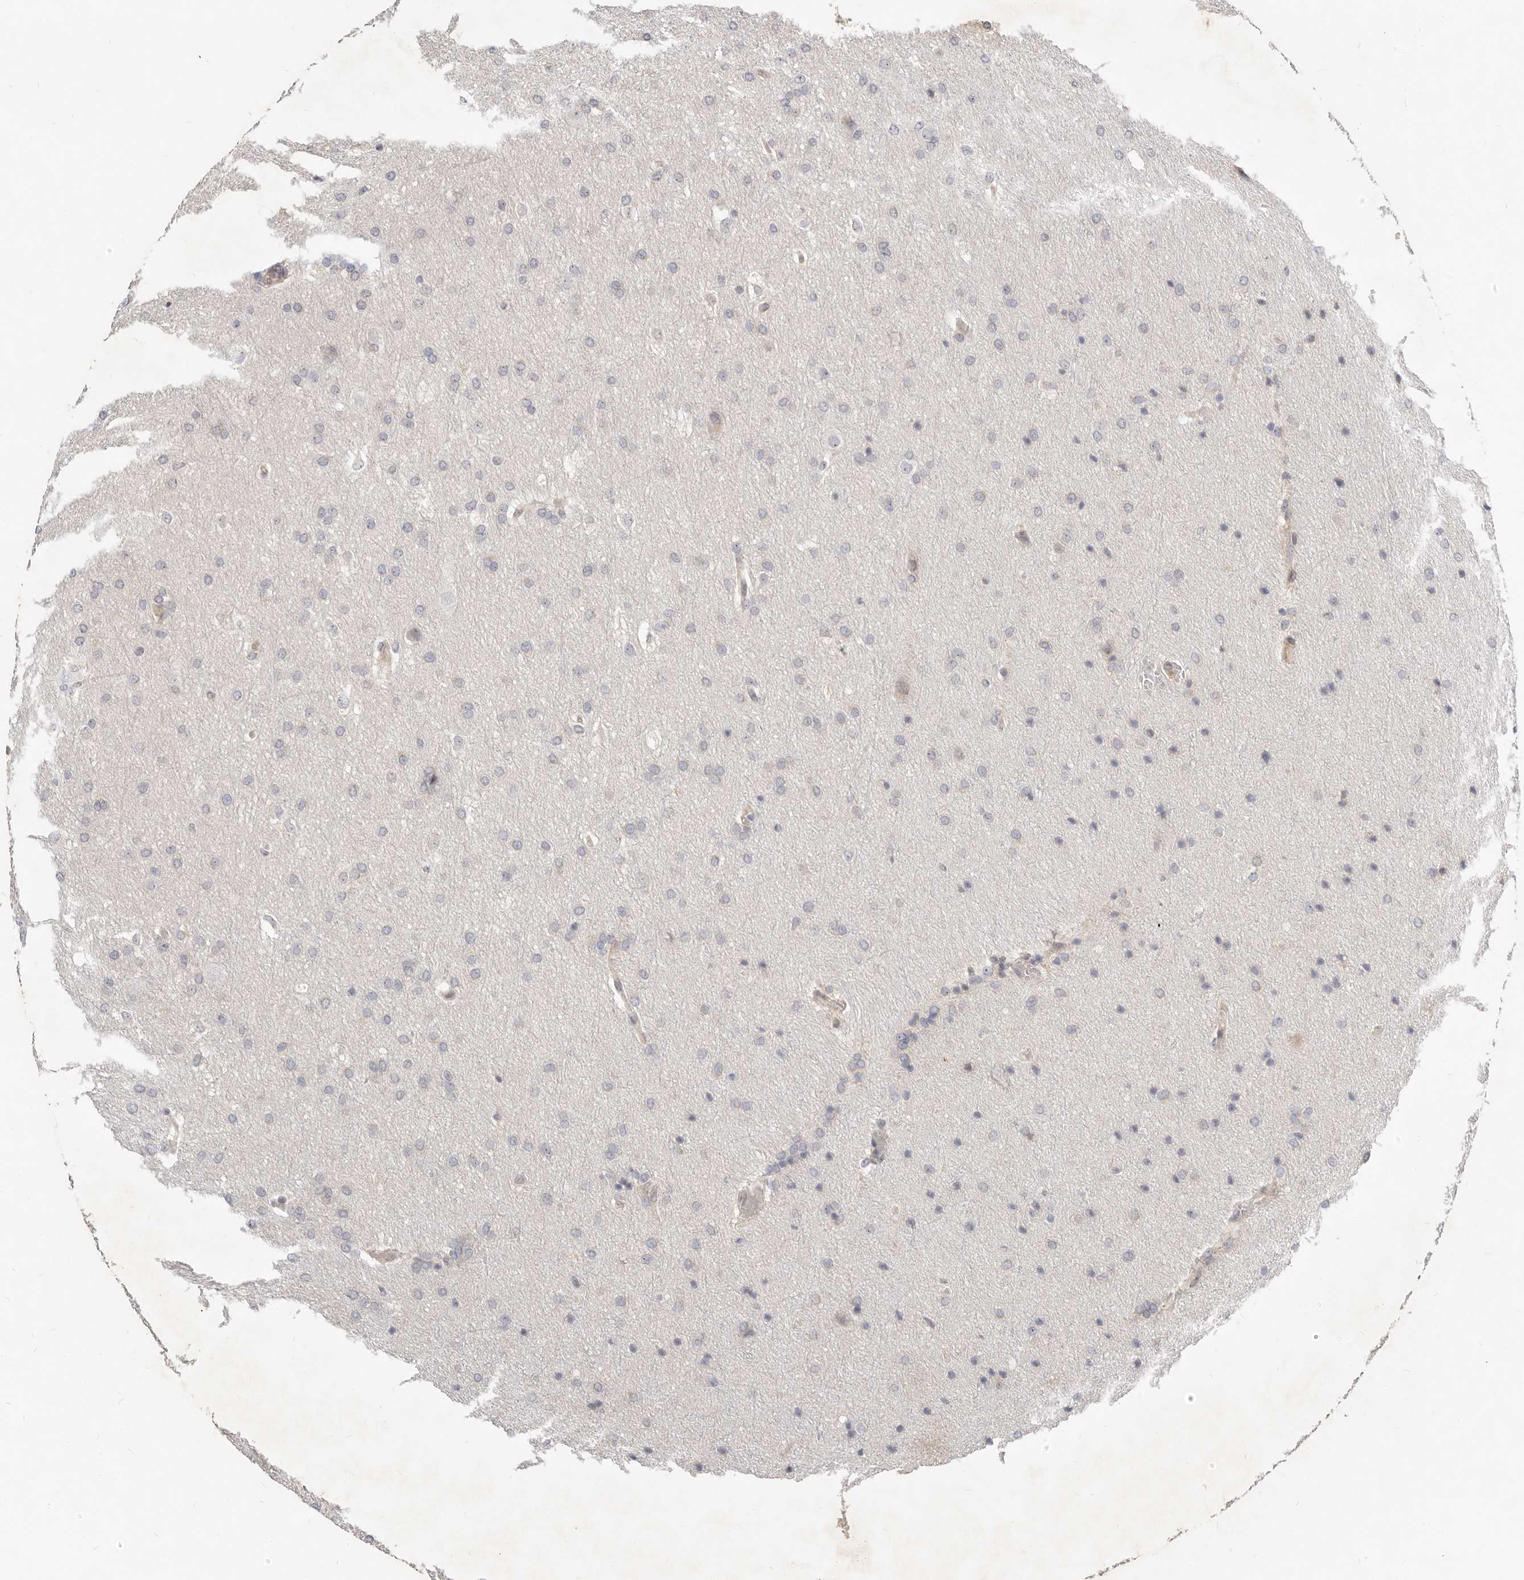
{"staining": {"intensity": "negative", "quantity": "none", "location": "none"}, "tissue": "glioma", "cell_type": "Tumor cells", "image_type": "cancer", "snomed": [{"axis": "morphology", "description": "Glioma, malignant, Low grade"}, {"axis": "topography", "description": "Brain"}], "caption": "Human glioma stained for a protein using immunohistochemistry shows no staining in tumor cells.", "gene": "MICALL2", "patient": {"sex": "female", "age": 37}}